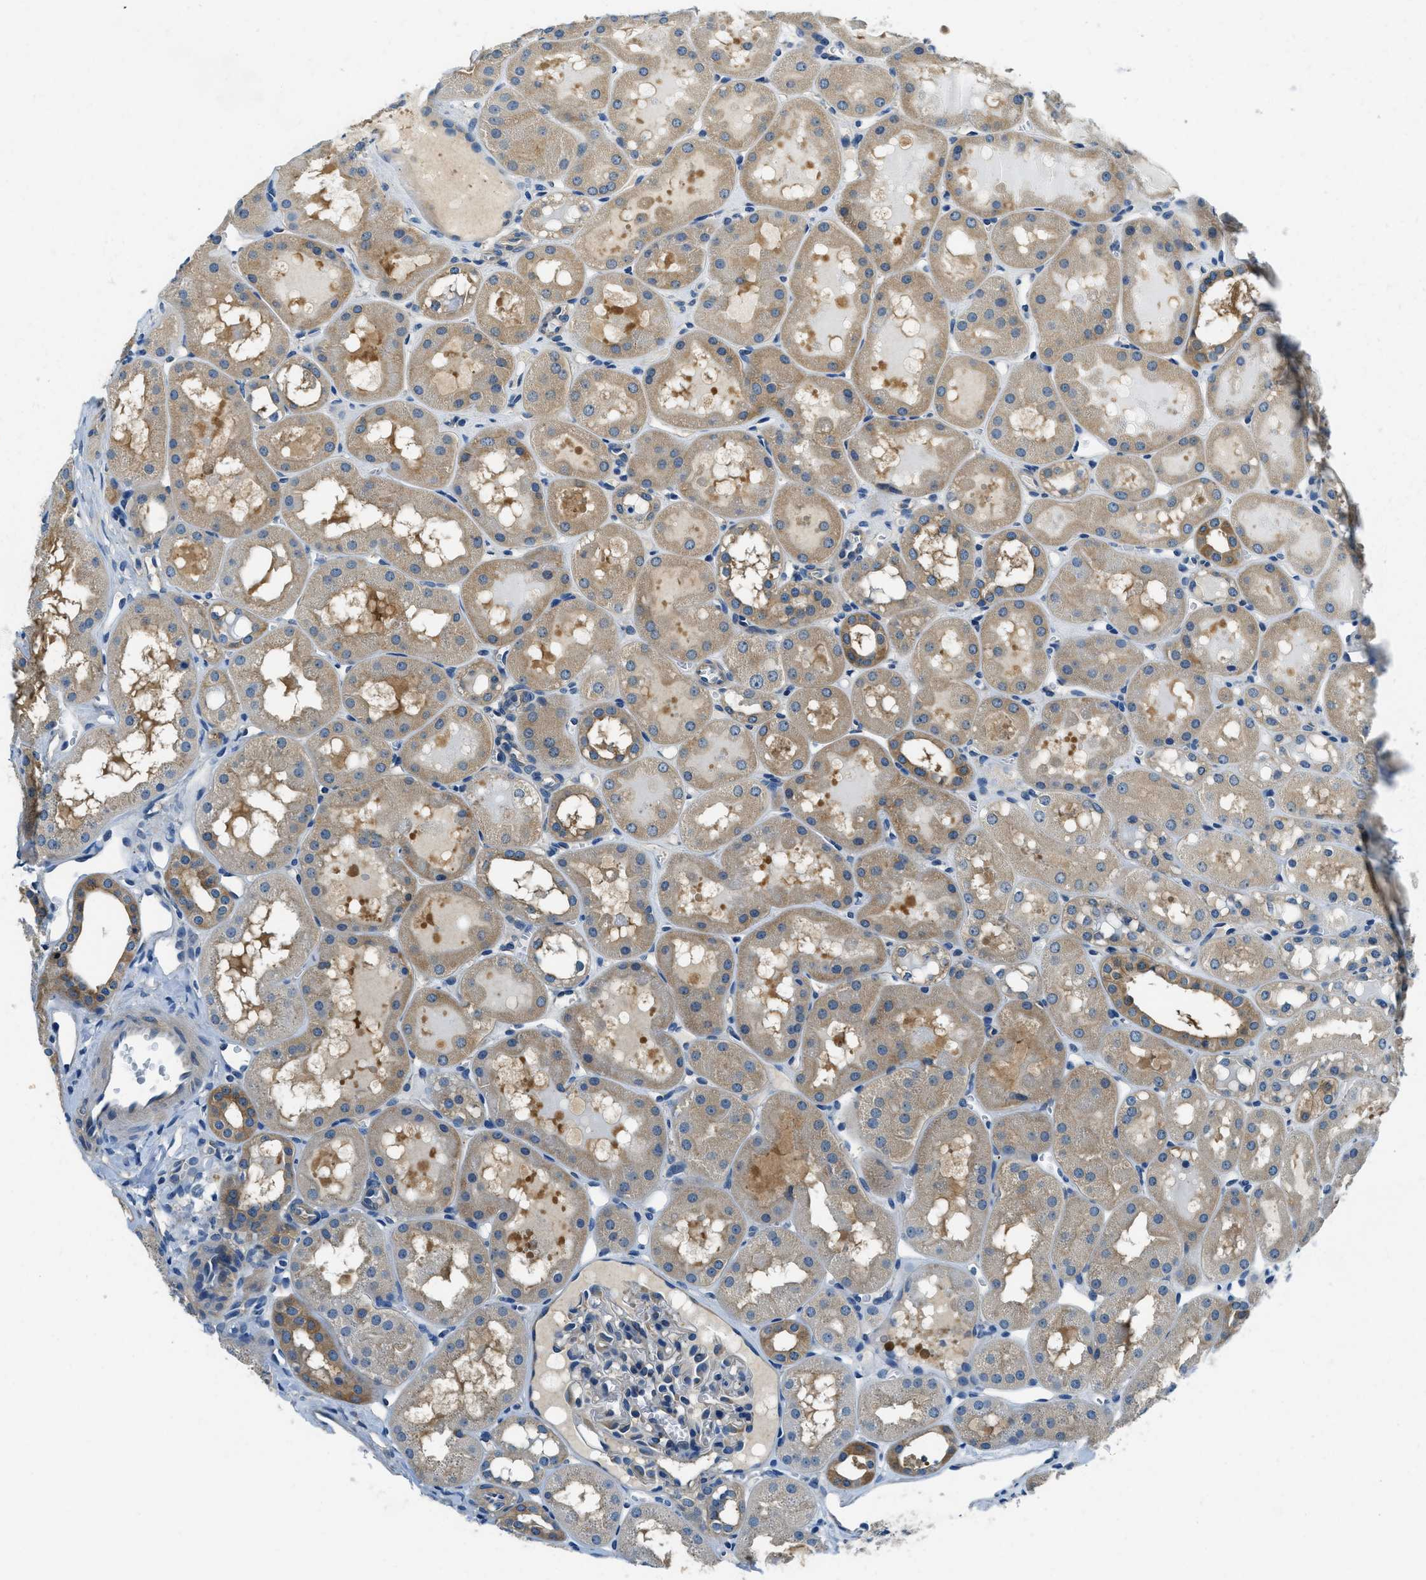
{"staining": {"intensity": "moderate", "quantity": "<25%", "location": "cytoplasmic/membranous"}, "tissue": "kidney", "cell_type": "Cells in glomeruli", "image_type": "normal", "snomed": [{"axis": "morphology", "description": "Normal tissue, NOS"}, {"axis": "topography", "description": "Kidney"}, {"axis": "topography", "description": "Urinary bladder"}], "caption": "This is a histology image of immunohistochemistry staining of unremarkable kidney, which shows moderate staining in the cytoplasmic/membranous of cells in glomeruli.", "gene": "TWF1", "patient": {"sex": "male", "age": 16}}